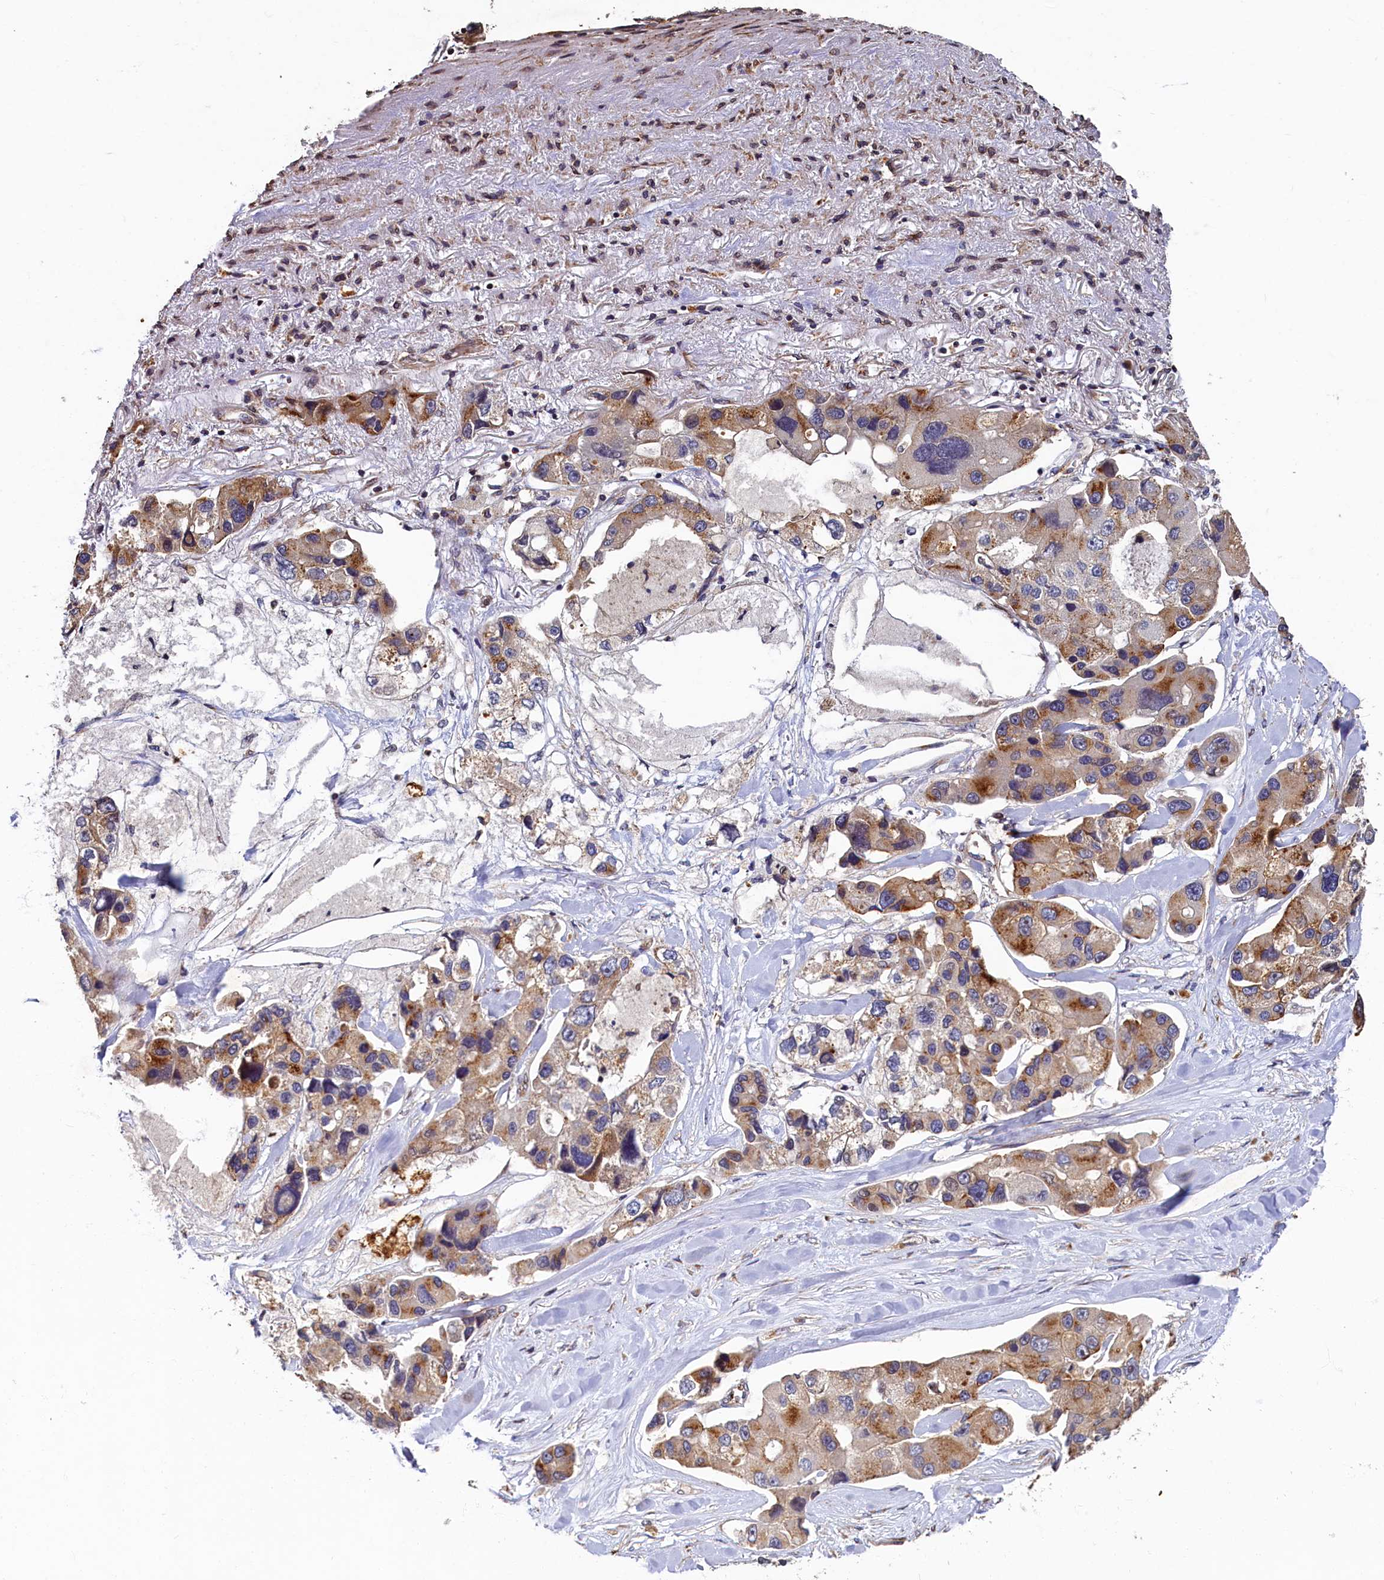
{"staining": {"intensity": "moderate", "quantity": ">75%", "location": "cytoplasmic/membranous"}, "tissue": "lung cancer", "cell_type": "Tumor cells", "image_type": "cancer", "snomed": [{"axis": "morphology", "description": "Adenocarcinoma, NOS"}, {"axis": "topography", "description": "Lung"}], "caption": "High-power microscopy captured an immunohistochemistry (IHC) image of lung cancer (adenocarcinoma), revealing moderate cytoplasmic/membranous staining in about >75% of tumor cells. (DAB (3,3'-diaminobenzidine) = brown stain, brightfield microscopy at high magnification).", "gene": "TMEM181", "patient": {"sex": "female", "age": 54}}